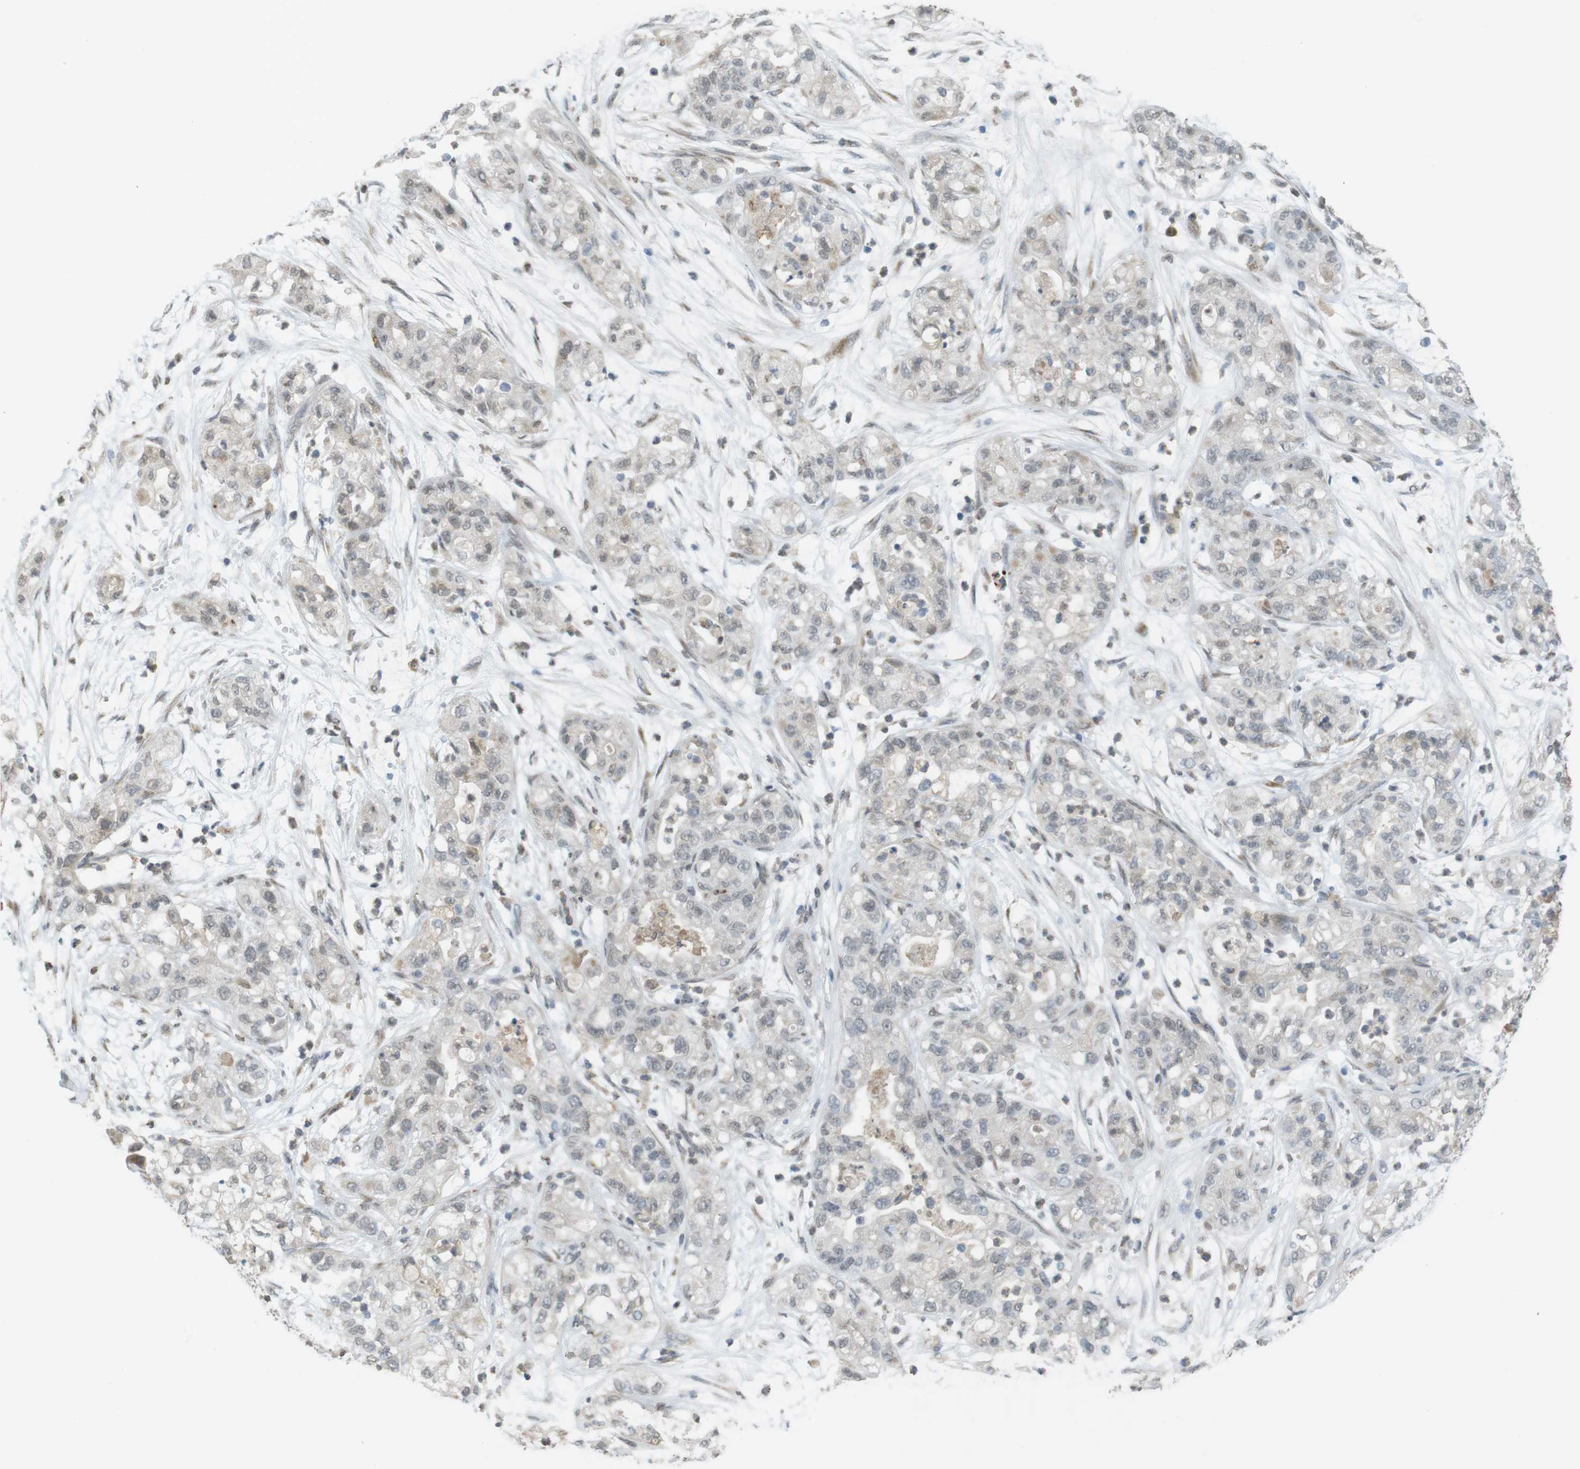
{"staining": {"intensity": "negative", "quantity": "none", "location": "none"}, "tissue": "pancreatic cancer", "cell_type": "Tumor cells", "image_type": "cancer", "snomed": [{"axis": "morphology", "description": "Adenocarcinoma, NOS"}, {"axis": "topography", "description": "Pancreas"}], "caption": "A micrograph of human adenocarcinoma (pancreatic) is negative for staining in tumor cells. (IHC, brightfield microscopy, high magnification).", "gene": "FZD10", "patient": {"sex": "female", "age": 78}}